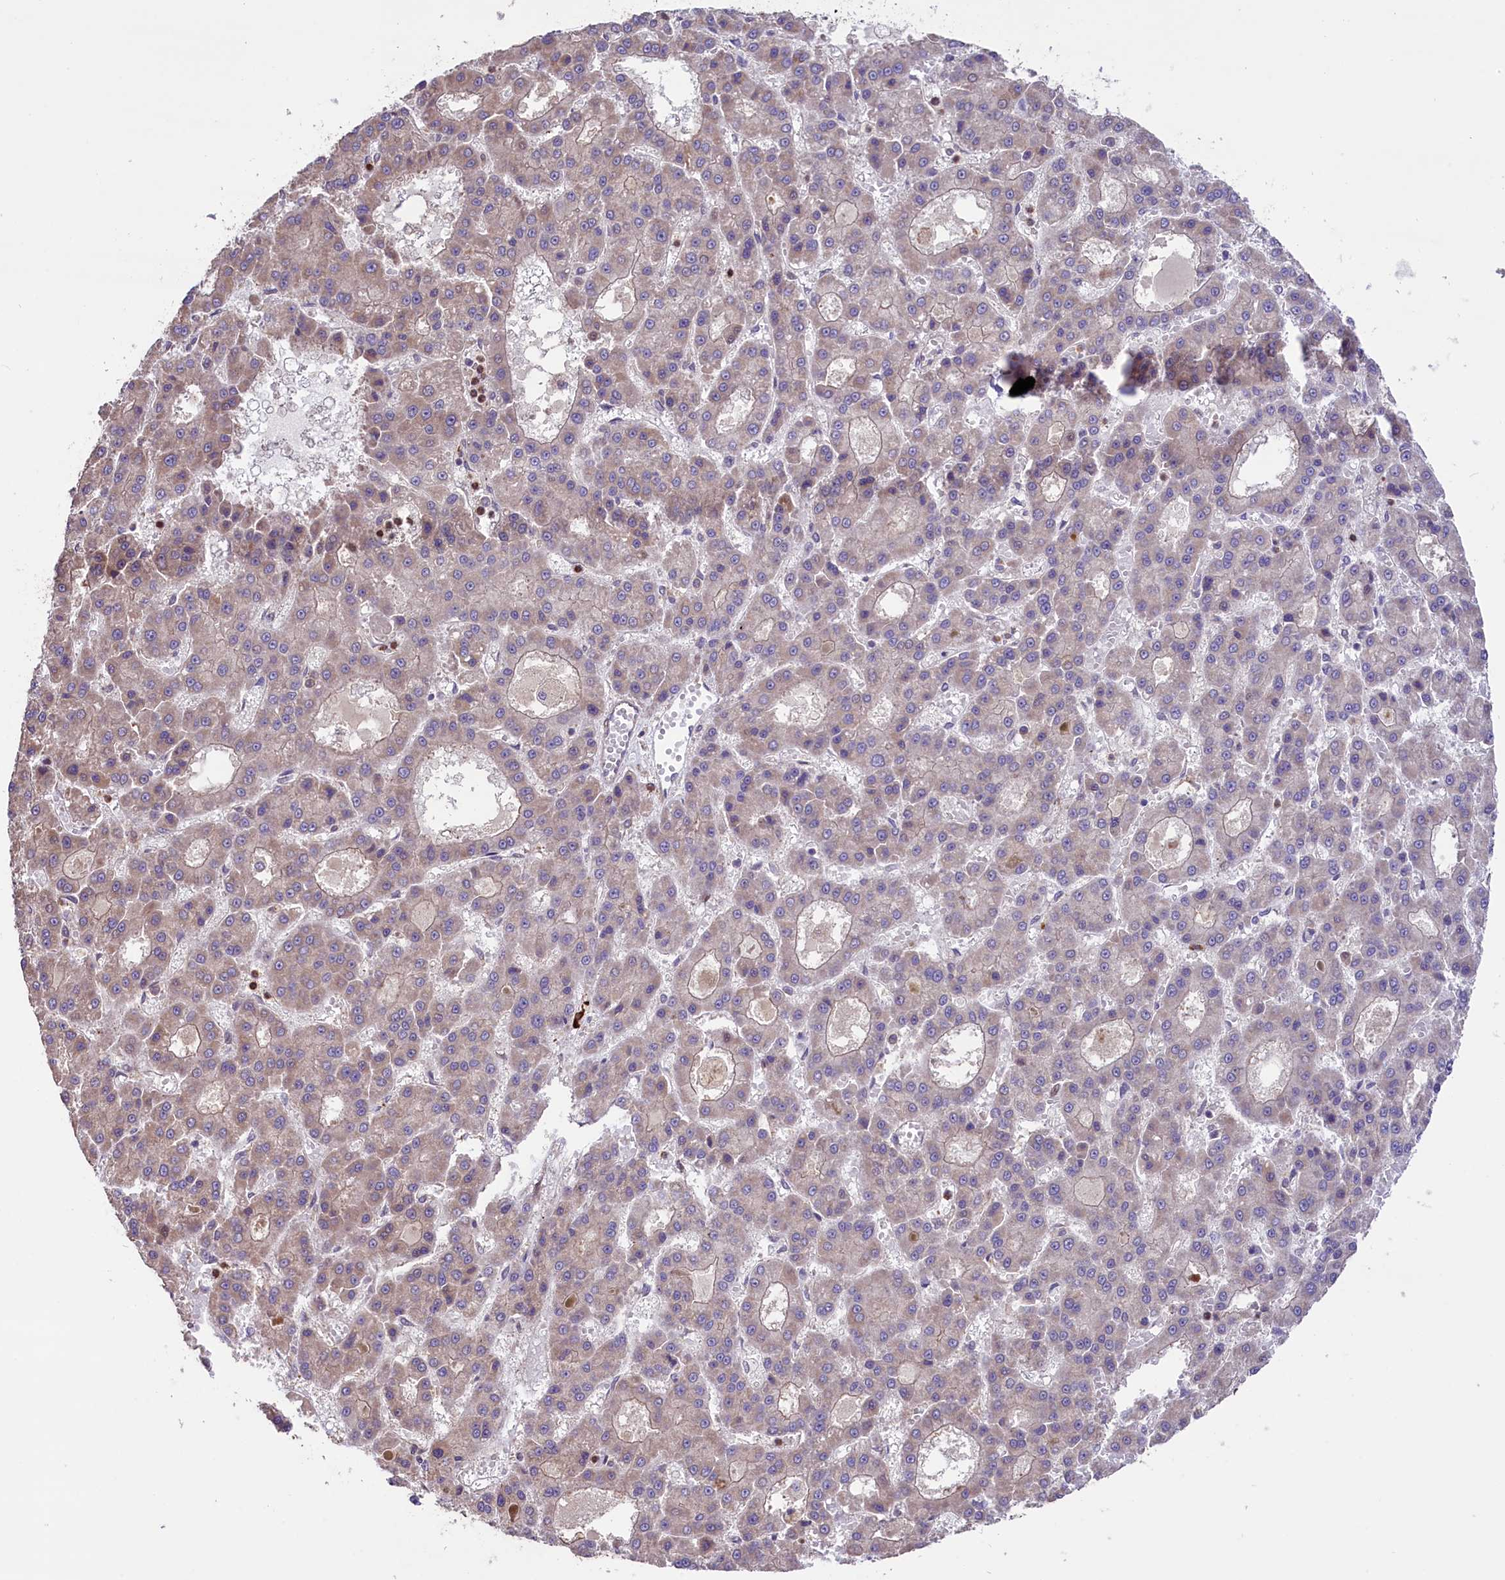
{"staining": {"intensity": "negative", "quantity": "none", "location": "none"}, "tissue": "liver cancer", "cell_type": "Tumor cells", "image_type": "cancer", "snomed": [{"axis": "morphology", "description": "Carcinoma, Hepatocellular, NOS"}, {"axis": "topography", "description": "Liver"}], "caption": "The photomicrograph shows no staining of tumor cells in liver cancer.", "gene": "RIC8A", "patient": {"sex": "male", "age": 70}}